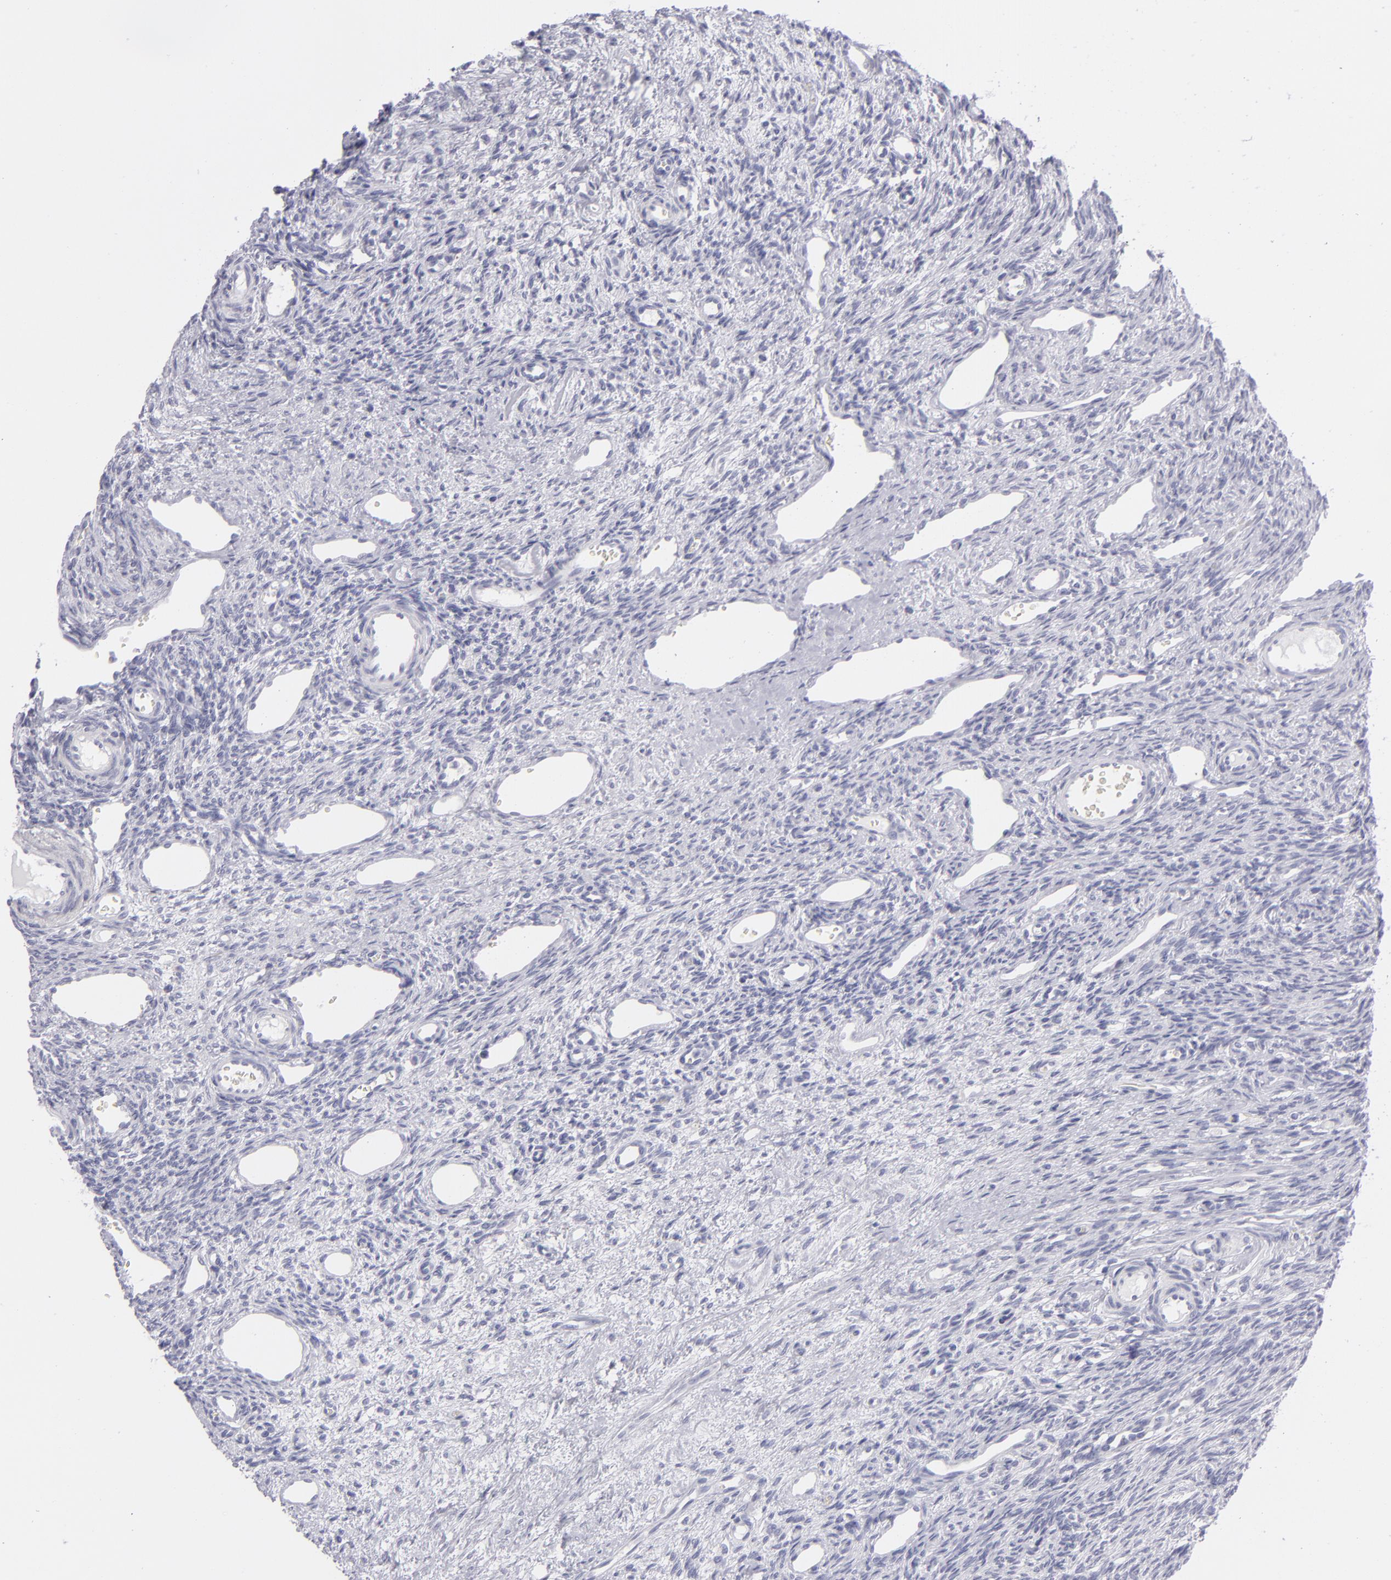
{"staining": {"intensity": "negative", "quantity": "none", "location": "none"}, "tissue": "ovary", "cell_type": "Follicle cells", "image_type": "normal", "snomed": [{"axis": "morphology", "description": "Normal tissue, NOS"}, {"axis": "topography", "description": "Ovary"}], "caption": "DAB (3,3'-diaminobenzidine) immunohistochemical staining of normal ovary displays no significant positivity in follicle cells.", "gene": "VIL1", "patient": {"sex": "female", "age": 33}}